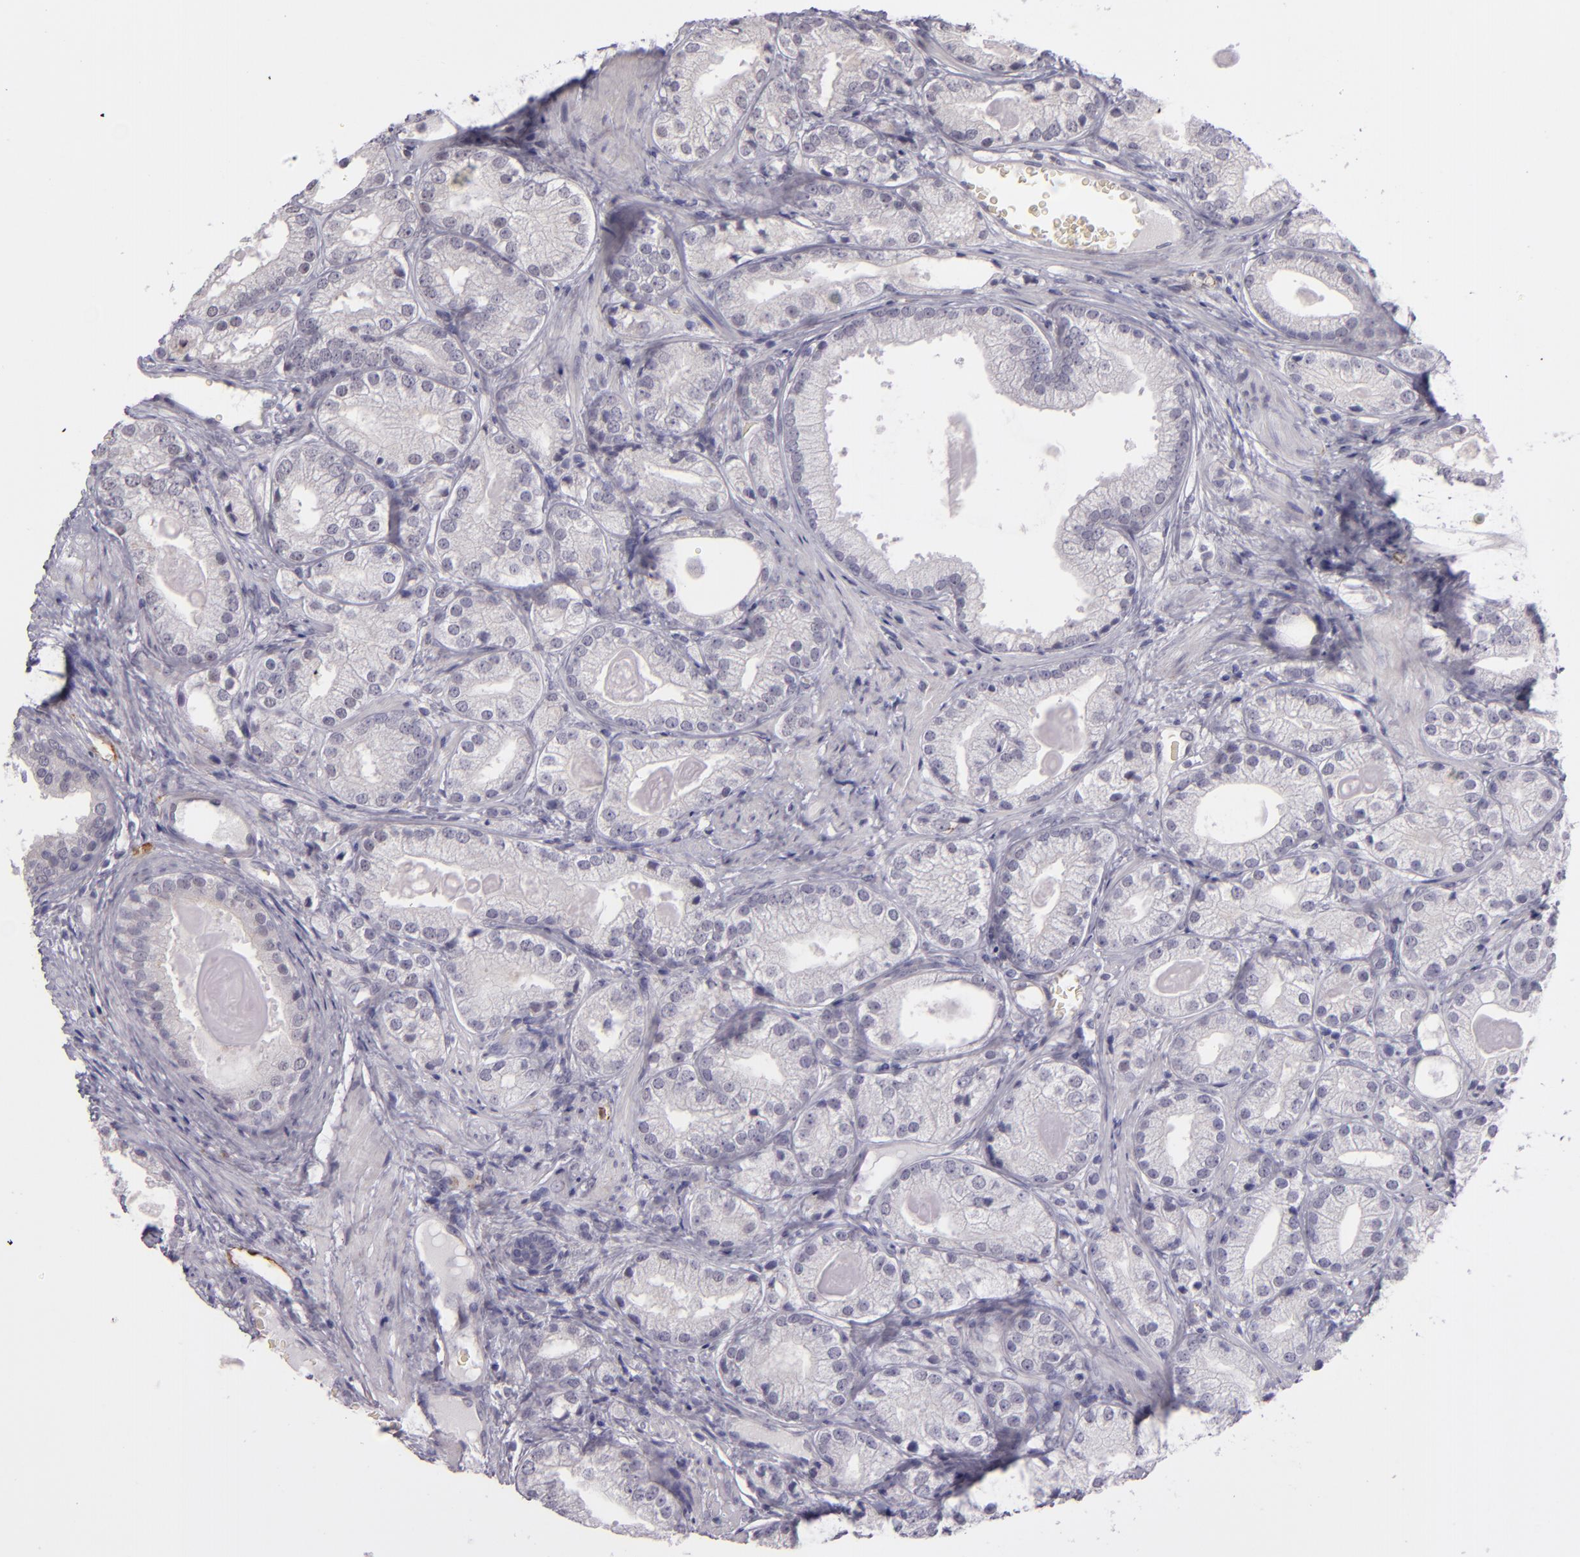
{"staining": {"intensity": "negative", "quantity": "none", "location": "none"}, "tissue": "prostate cancer", "cell_type": "Tumor cells", "image_type": "cancer", "snomed": [{"axis": "morphology", "description": "Adenocarcinoma, Low grade"}, {"axis": "topography", "description": "Prostate"}], "caption": "Protein analysis of prostate cancer (adenocarcinoma (low-grade)) displays no significant expression in tumor cells.", "gene": "SNCB", "patient": {"sex": "male", "age": 69}}